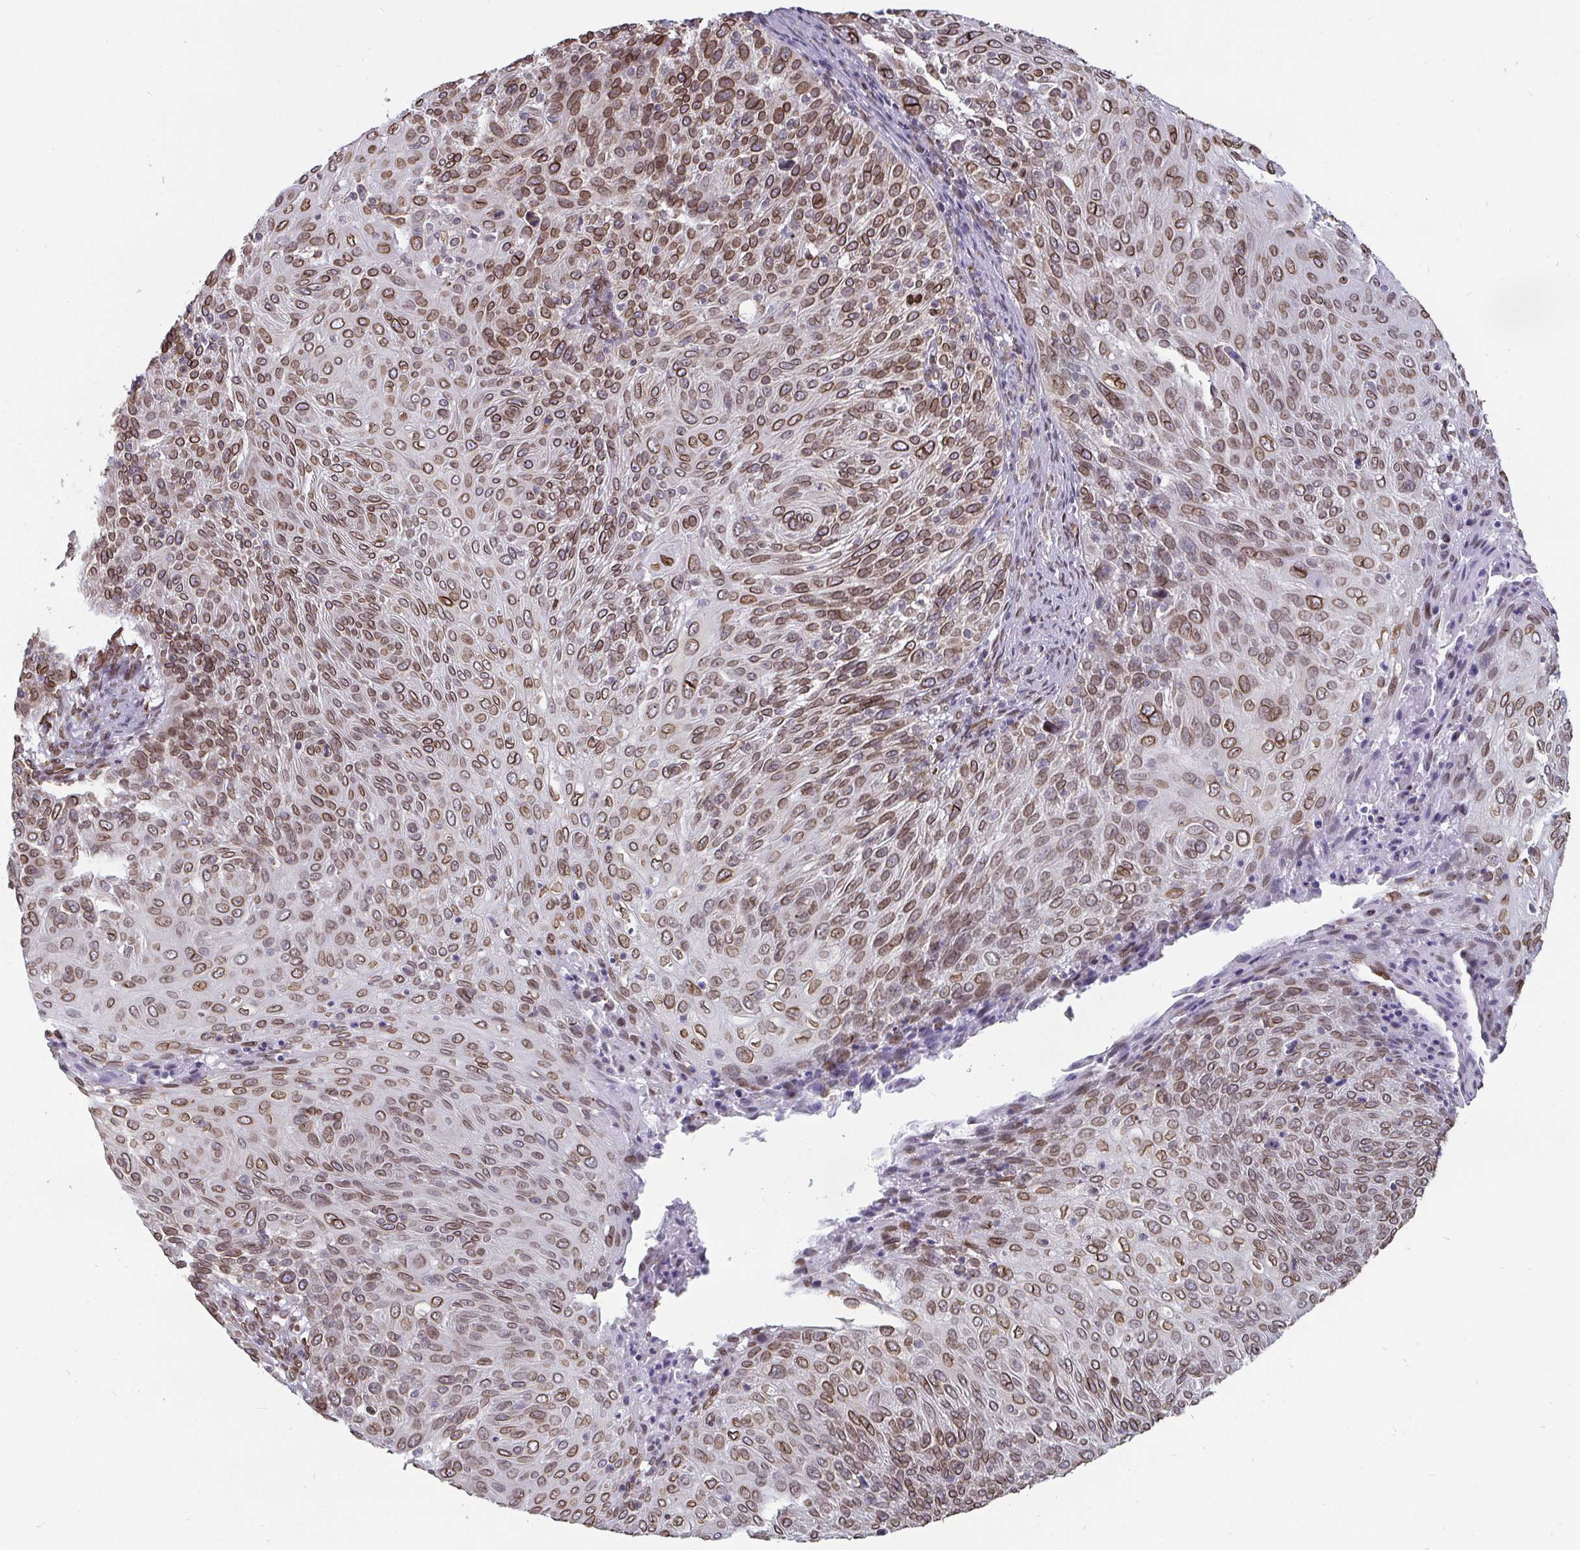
{"staining": {"intensity": "moderate", "quantity": ">75%", "location": "cytoplasmic/membranous,nuclear"}, "tissue": "cervical cancer", "cell_type": "Tumor cells", "image_type": "cancer", "snomed": [{"axis": "morphology", "description": "Squamous cell carcinoma, NOS"}, {"axis": "topography", "description": "Cervix"}], "caption": "DAB immunohistochemical staining of human cervical cancer (squamous cell carcinoma) displays moderate cytoplasmic/membranous and nuclear protein expression in approximately >75% of tumor cells. (DAB IHC, brown staining for protein, blue staining for nuclei).", "gene": "EMD", "patient": {"sex": "female", "age": 31}}